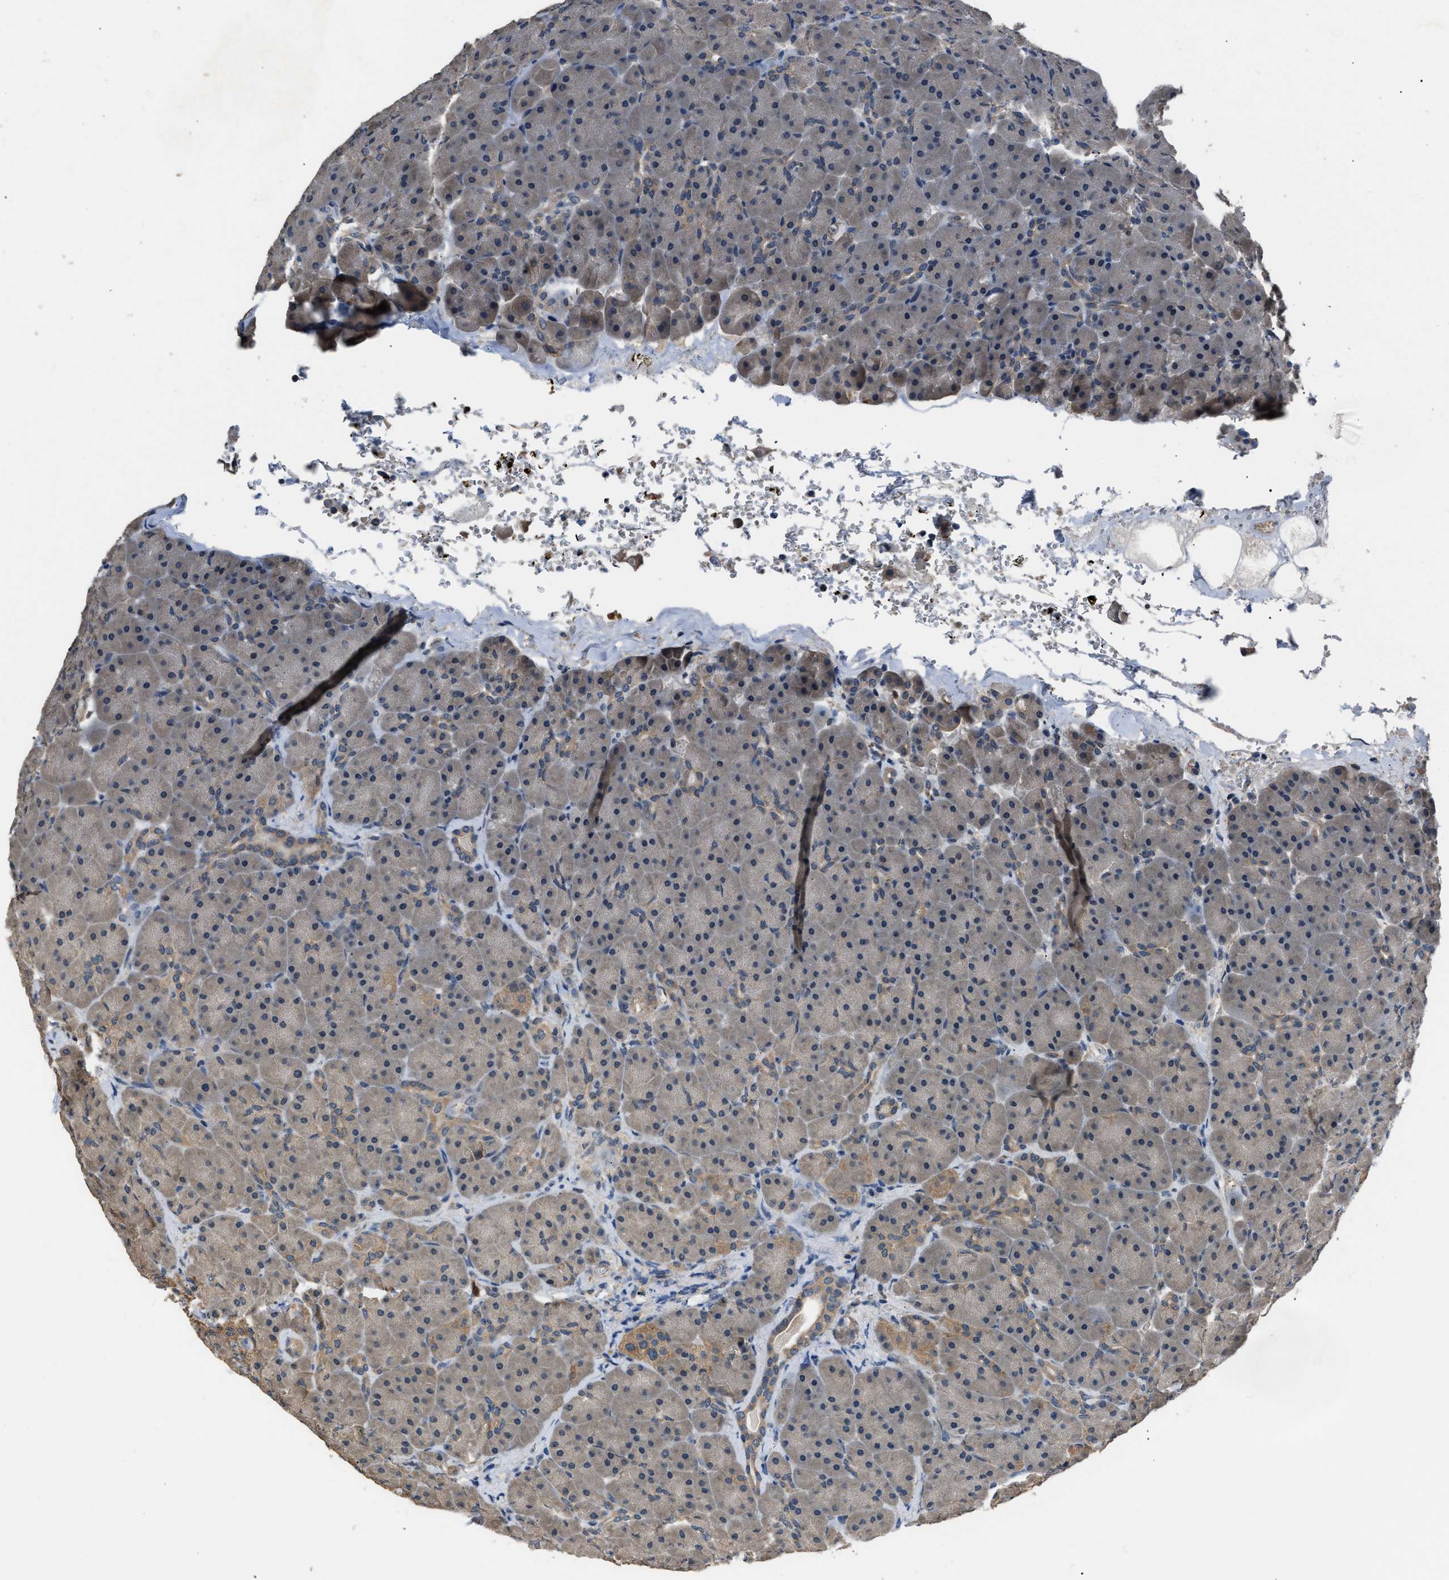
{"staining": {"intensity": "weak", "quantity": "<25%", "location": "cytoplasmic/membranous"}, "tissue": "pancreas", "cell_type": "Exocrine glandular cells", "image_type": "normal", "snomed": [{"axis": "morphology", "description": "Normal tissue, NOS"}, {"axis": "topography", "description": "Pancreas"}], "caption": "Human pancreas stained for a protein using IHC demonstrates no staining in exocrine glandular cells.", "gene": "ABCC9", "patient": {"sex": "male", "age": 66}}